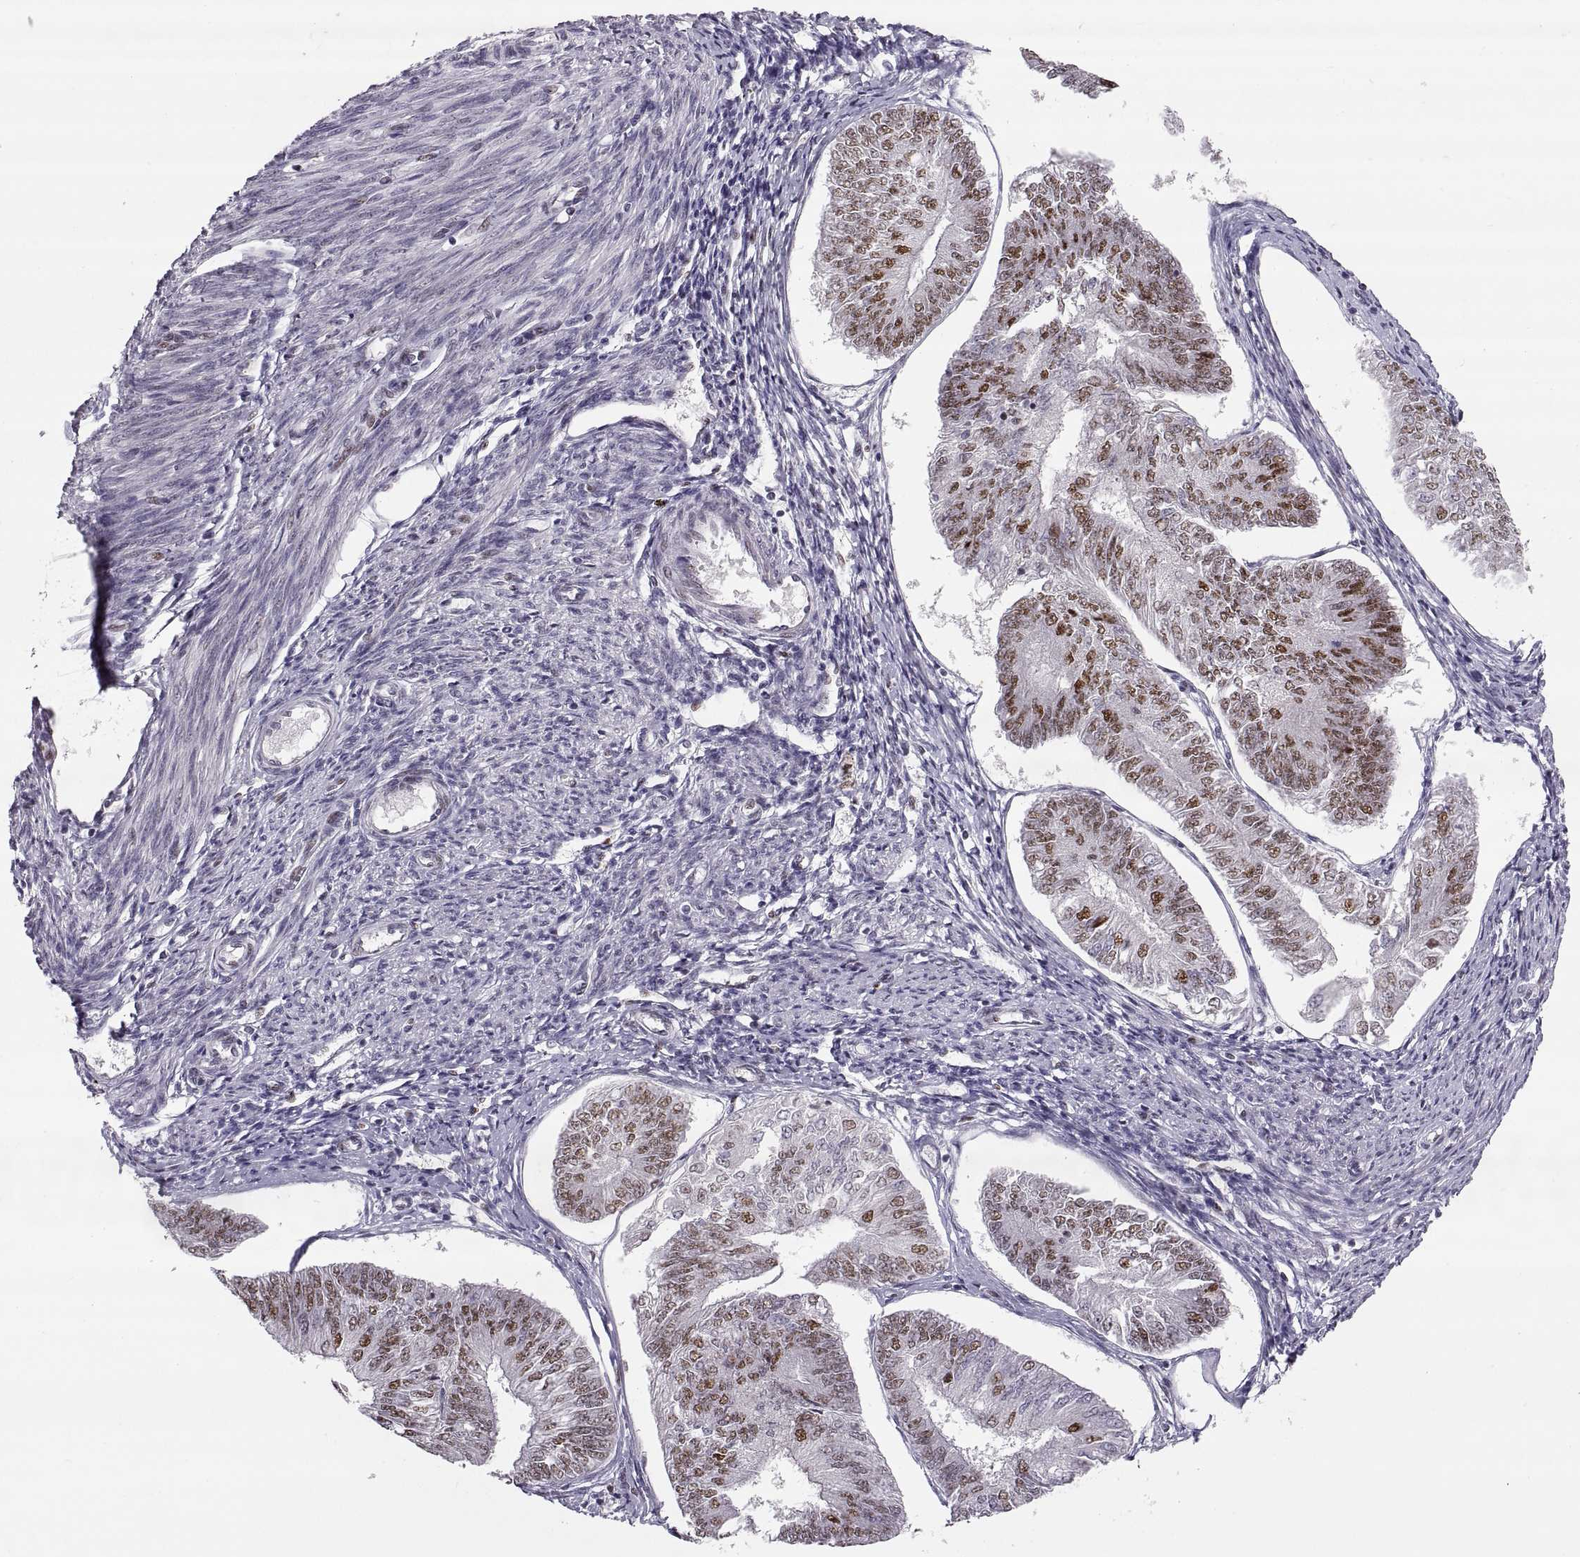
{"staining": {"intensity": "strong", "quantity": "<25%", "location": "nuclear"}, "tissue": "endometrial cancer", "cell_type": "Tumor cells", "image_type": "cancer", "snomed": [{"axis": "morphology", "description": "Adenocarcinoma, NOS"}, {"axis": "topography", "description": "Endometrium"}], "caption": "About <25% of tumor cells in adenocarcinoma (endometrial) display strong nuclear protein positivity as visualized by brown immunohistochemical staining.", "gene": "SNAI1", "patient": {"sex": "female", "age": 58}}